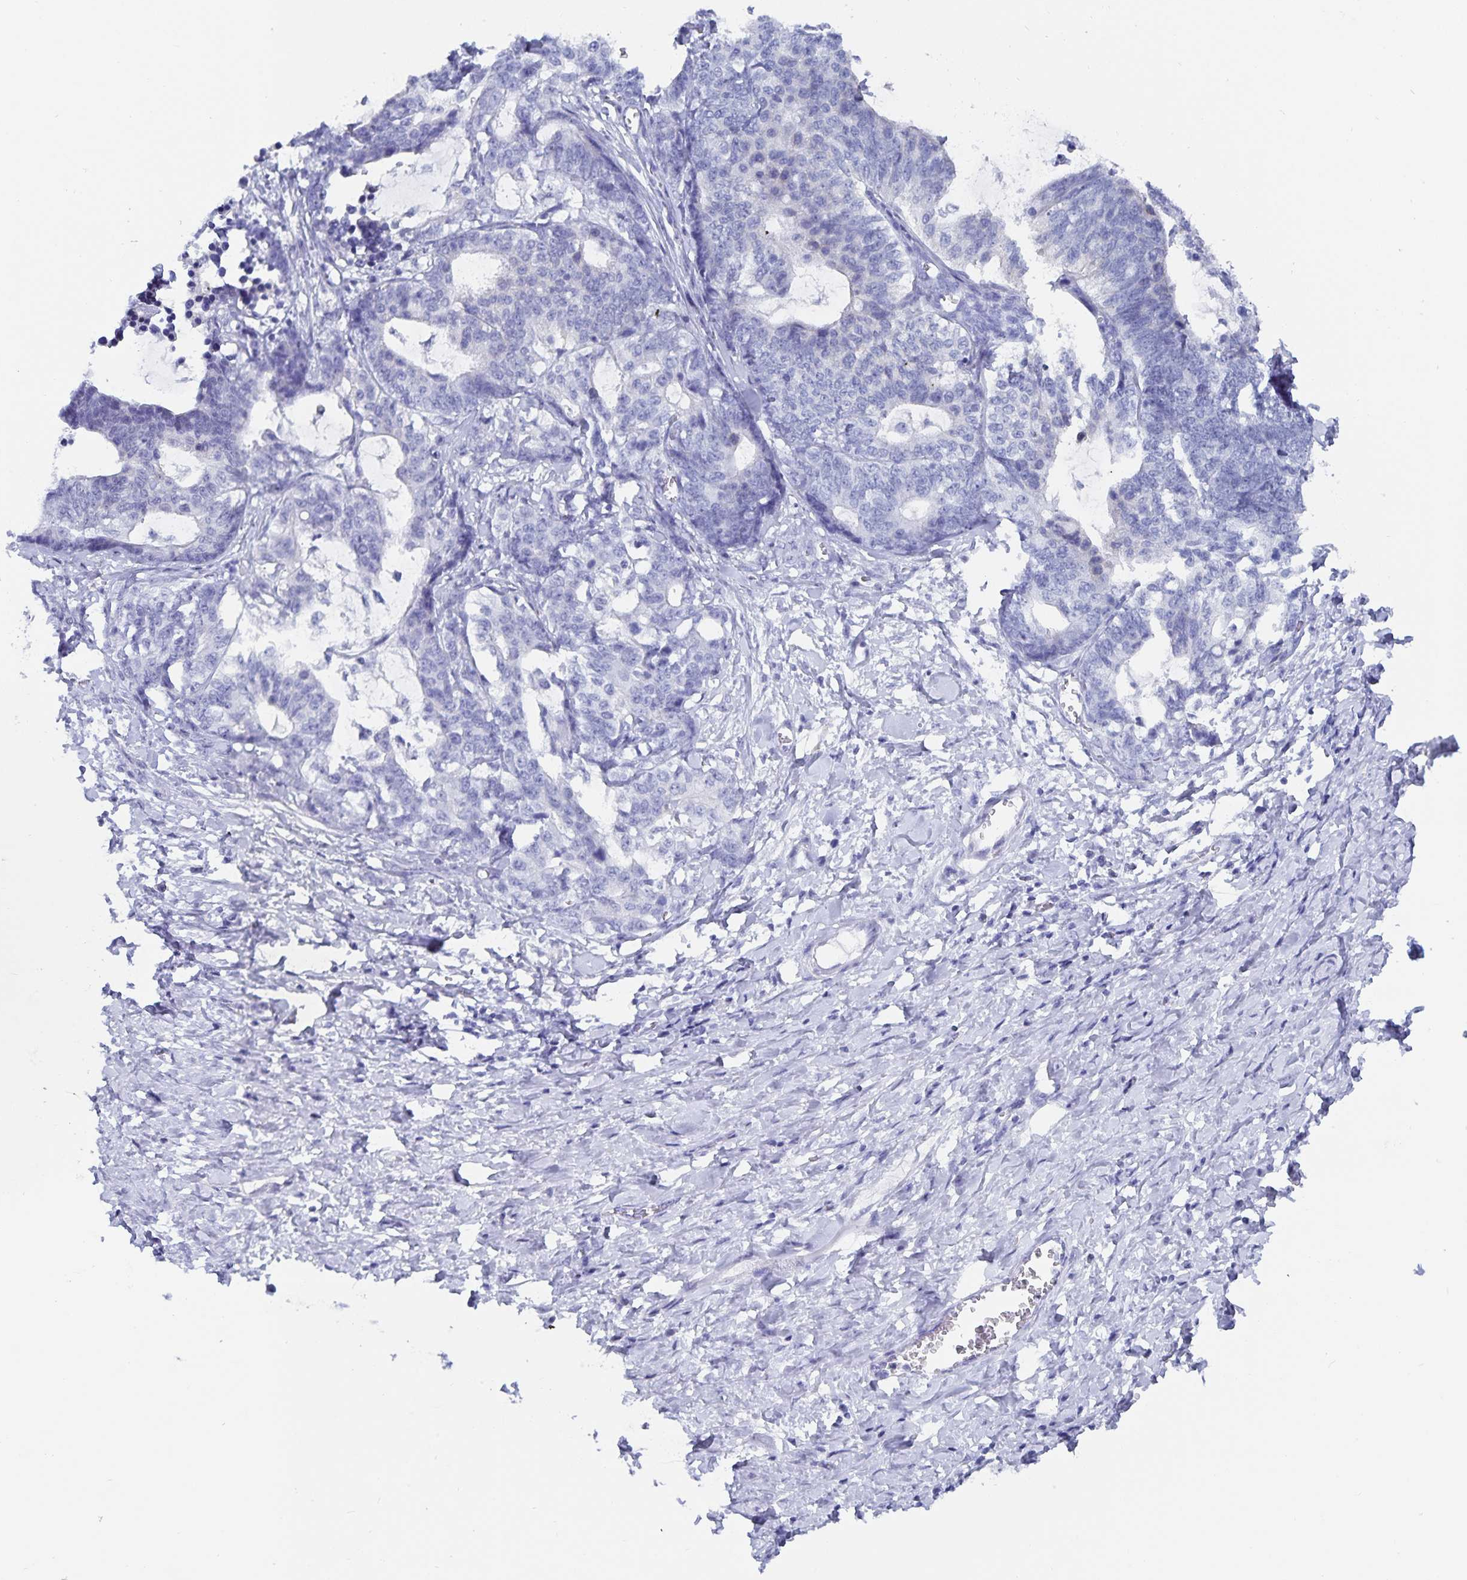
{"staining": {"intensity": "negative", "quantity": "none", "location": "none"}, "tissue": "stomach cancer", "cell_type": "Tumor cells", "image_type": "cancer", "snomed": [{"axis": "morphology", "description": "Normal tissue, NOS"}, {"axis": "morphology", "description": "Adenocarcinoma, NOS"}, {"axis": "topography", "description": "Stomach"}], "caption": "Photomicrograph shows no significant protein staining in tumor cells of stomach cancer (adenocarcinoma).", "gene": "C19orf73", "patient": {"sex": "female", "age": 64}}